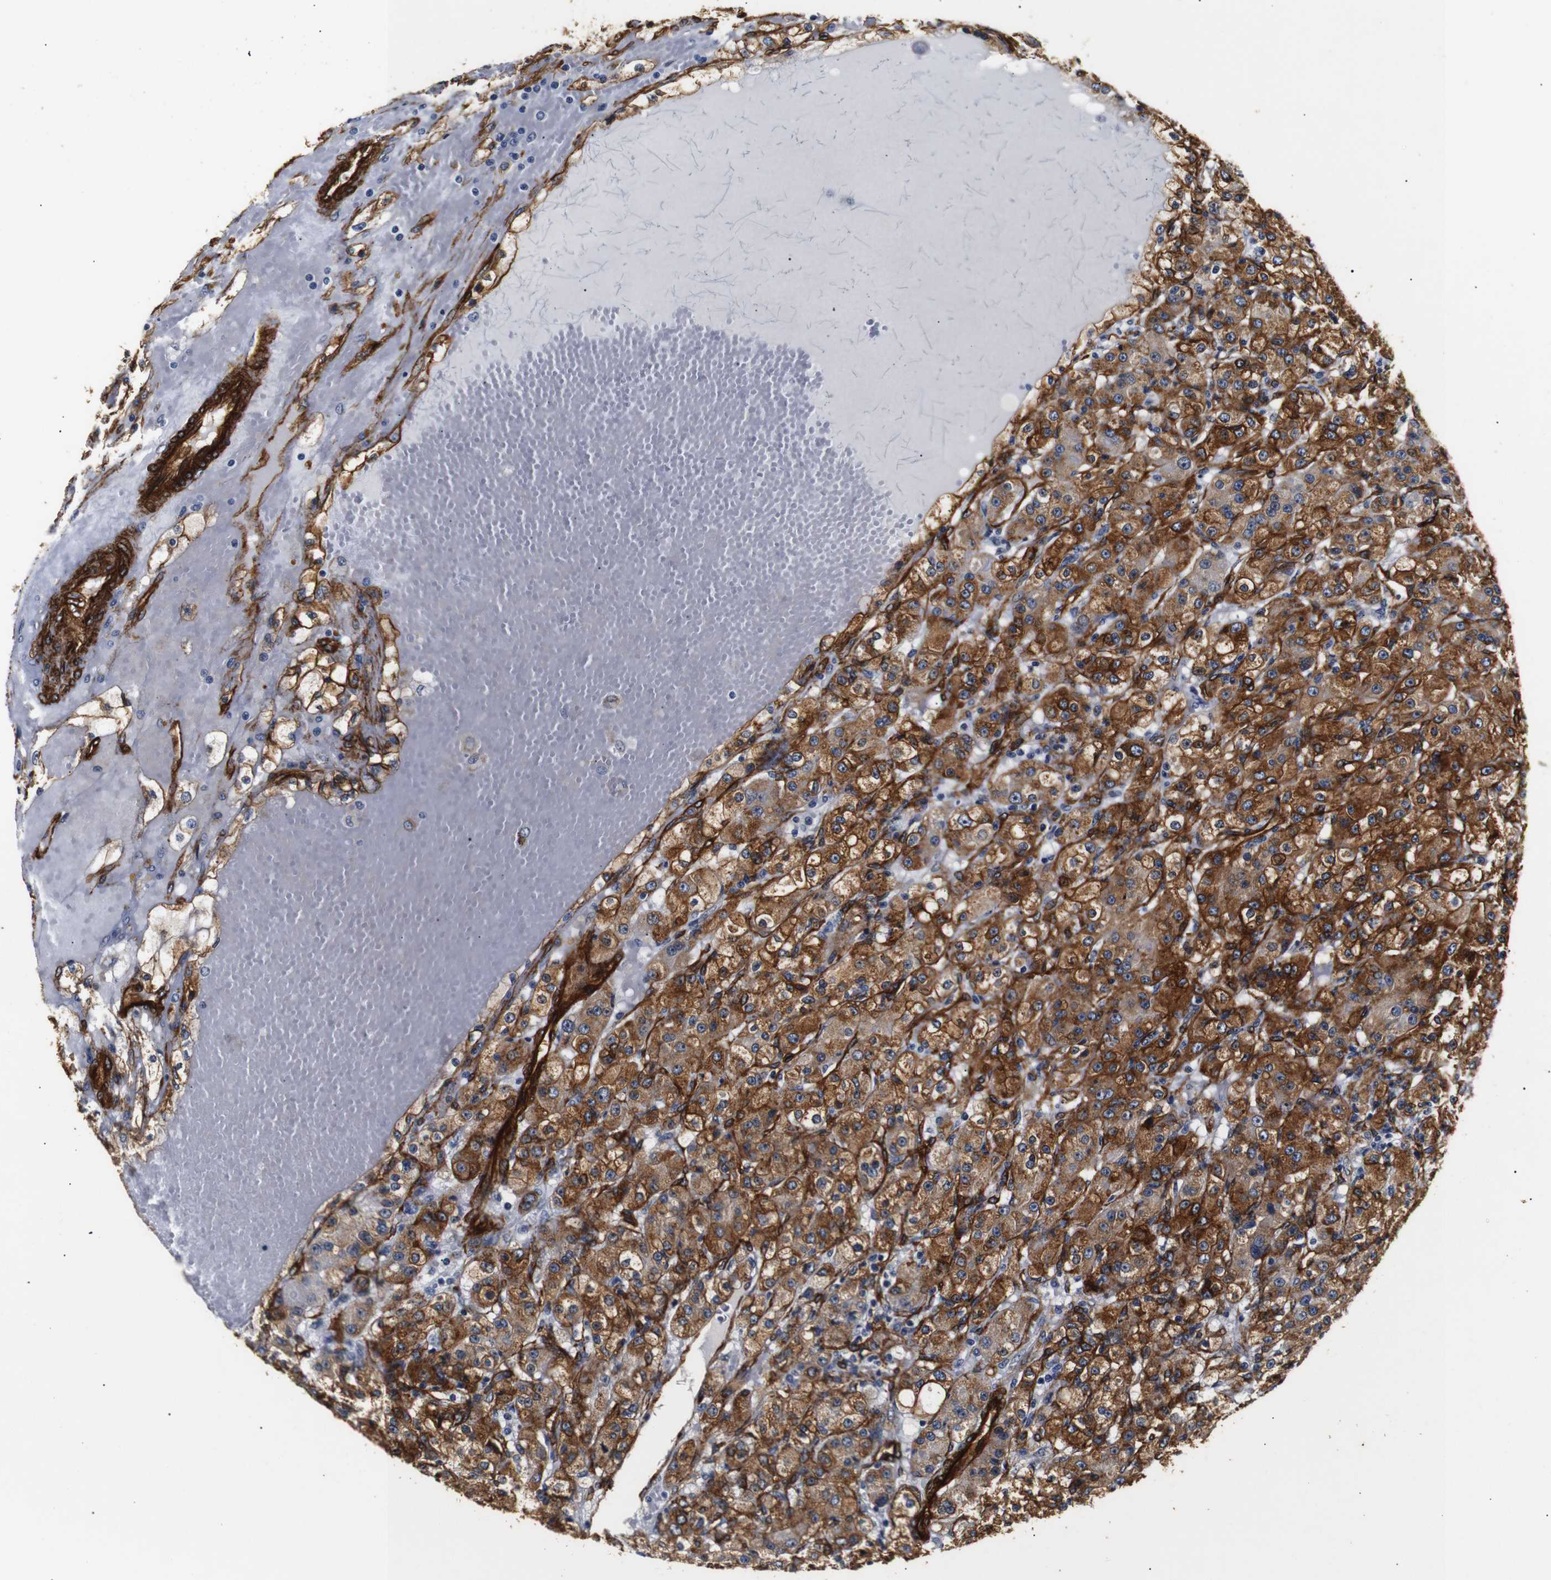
{"staining": {"intensity": "strong", "quantity": "25%-75%", "location": "cytoplasmic/membranous"}, "tissue": "renal cancer", "cell_type": "Tumor cells", "image_type": "cancer", "snomed": [{"axis": "morphology", "description": "Normal tissue, NOS"}, {"axis": "morphology", "description": "Adenocarcinoma, NOS"}, {"axis": "topography", "description": "Kidney"}], "caption": "This photomicrograph demonstrates renal cancer stained with immunohistochemistry to label a protein in brown. The cytoplasmic/membranous of tumor cells show strong positivity for the protein. Nuclei are counter-stained blue.", "gene": "CAV2", "patient": {"sex": "male", "age": 61}}